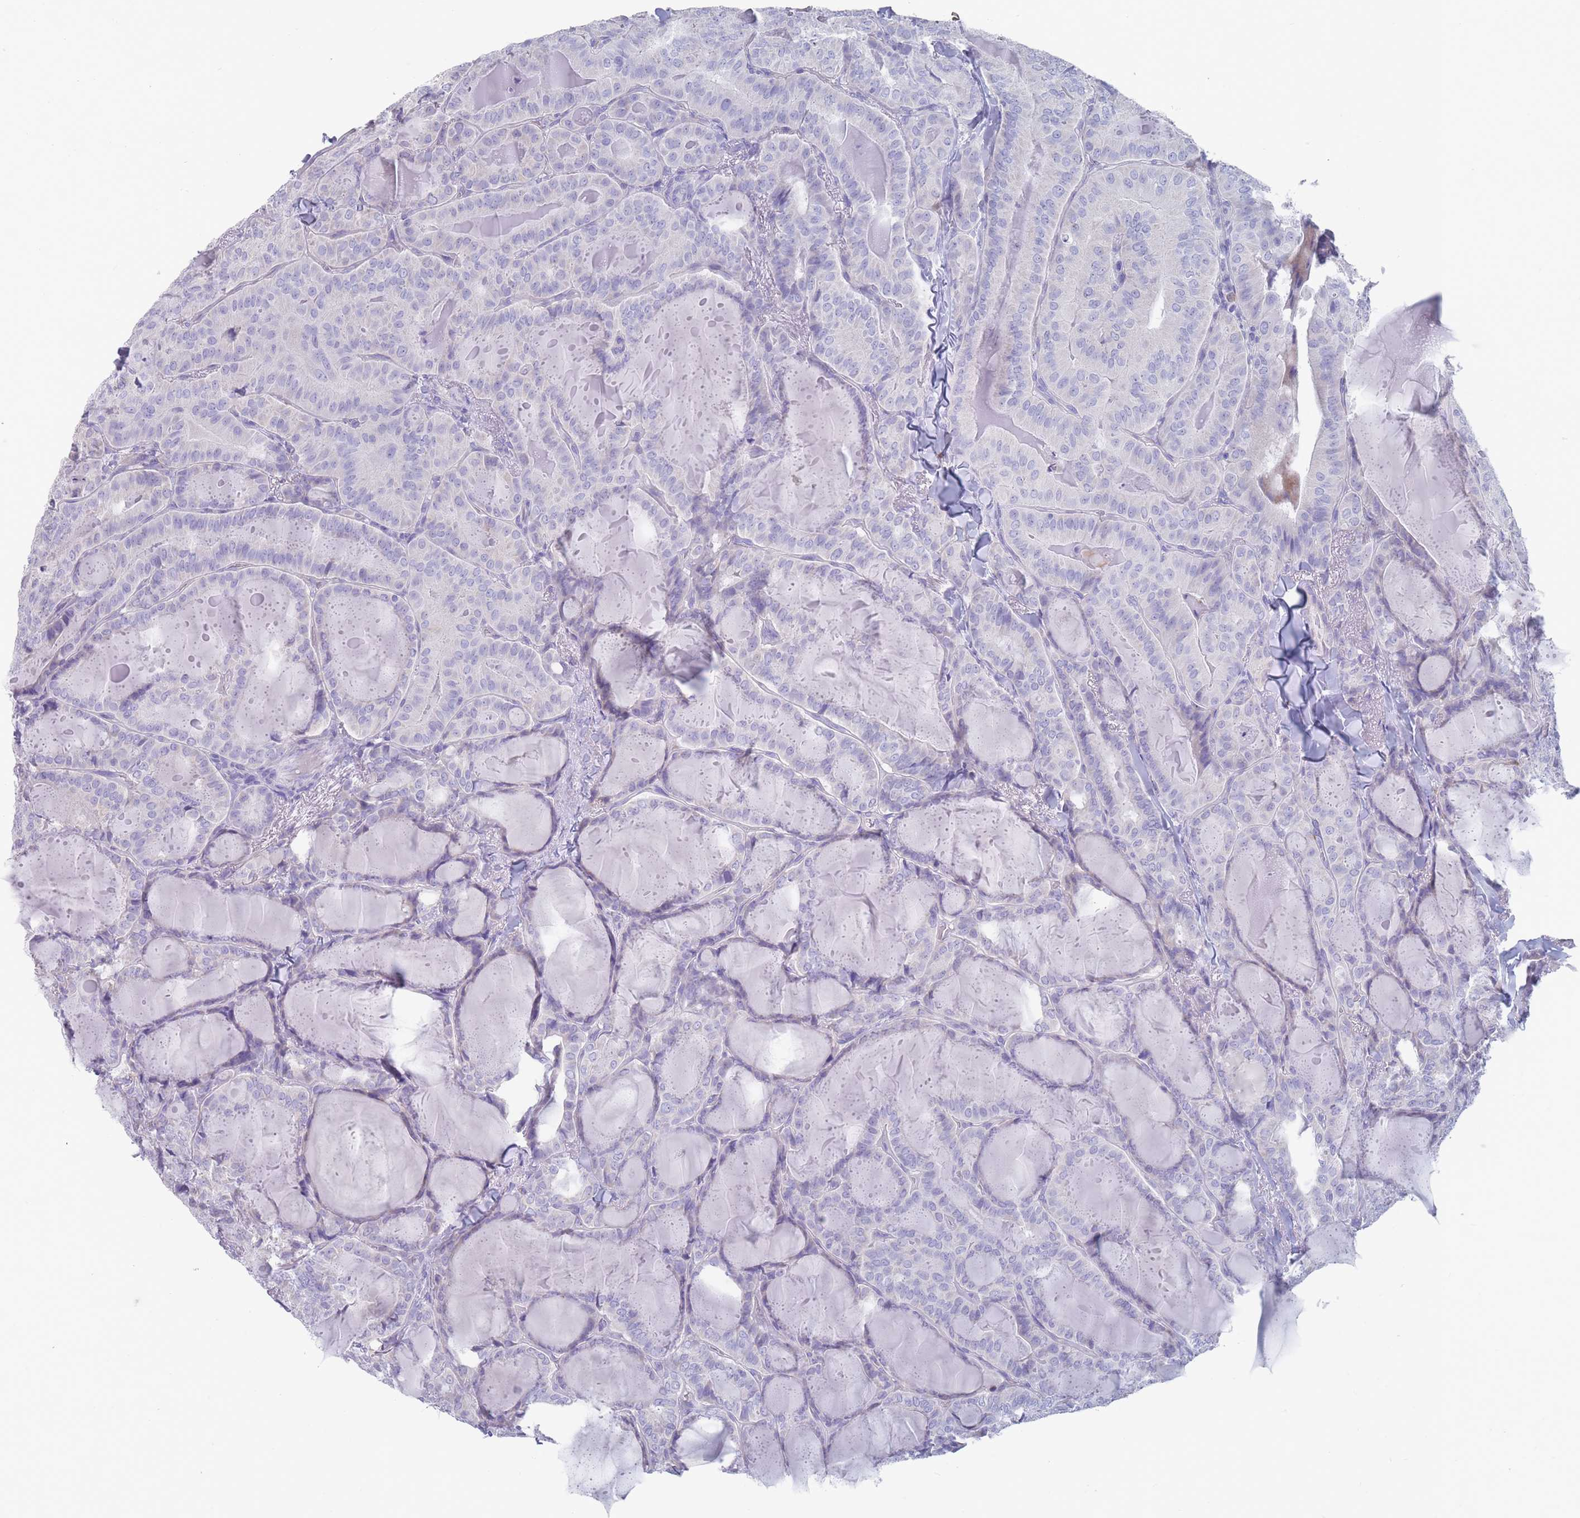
{"staining": {"intensity": "negative", "quantity": "none", "location": "none"}, "tissue": "thyroid cancer", "cell_type": "Tumor cells", "image_type": "cancer", "snomed": [{"axis": "morphology", "description": "Papillary adenocarcinoma, NOS"}, {"axis": "topography", "description": "Thyroid gland"}], "caption": "Histopathology image shows no protein positivity in tumor cells of thyroid cancer tissue. (Brightfield microscopy of DAB (3,3'-diaminobenzidine) IHC at high magnification).", "gene": "ST8SIA5", "patient": {"sex": "female", "age": 68}}